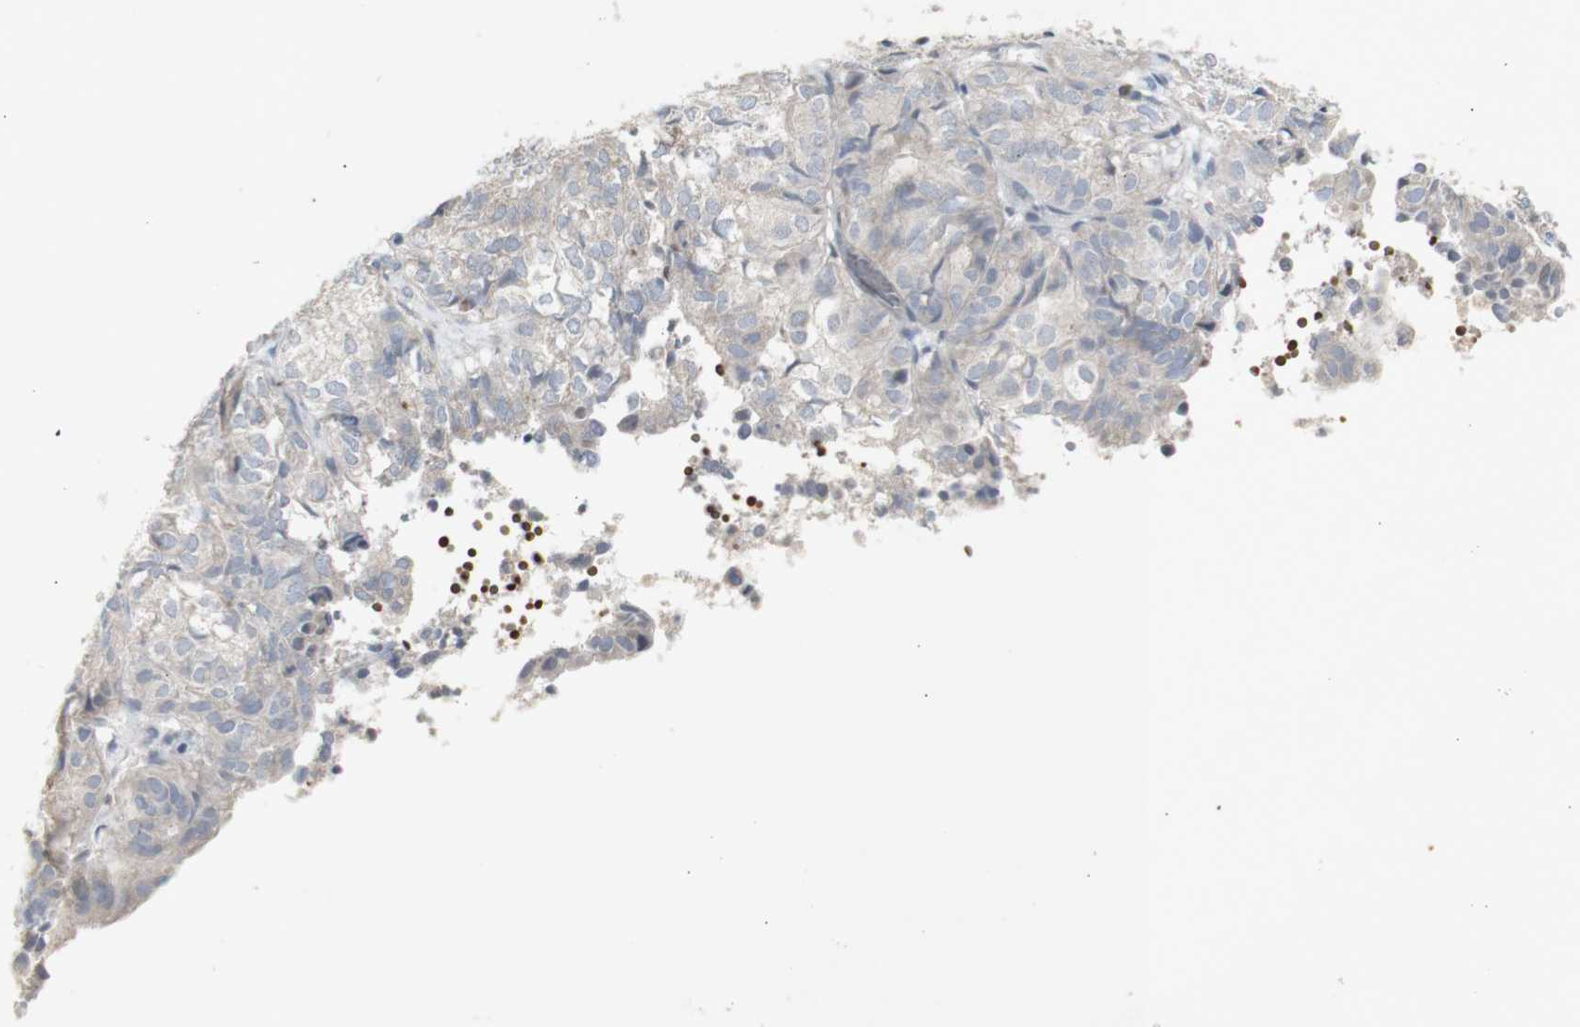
{"staining": {"intensity": "weak", "quantity": ">75%", "location": "cytoplasmic/membranous"}, "tissue": "endometrial cancer", "cell_type": "Tumor cells", "image_type": "cancer", "snomed": [{"axis": "morphology", "description": "Adenocarcinoma, NOS"}, {"axis": "topography", "description": "Uterus"}], "caption": "The image shows staining of endometrial cancer (adenocarcinoma), revealing weak cytoplasmic/membranous protein staining (brown color) within tumor cells.", "gene": "INS", "patient": {"sex": "female", "age": 60}}